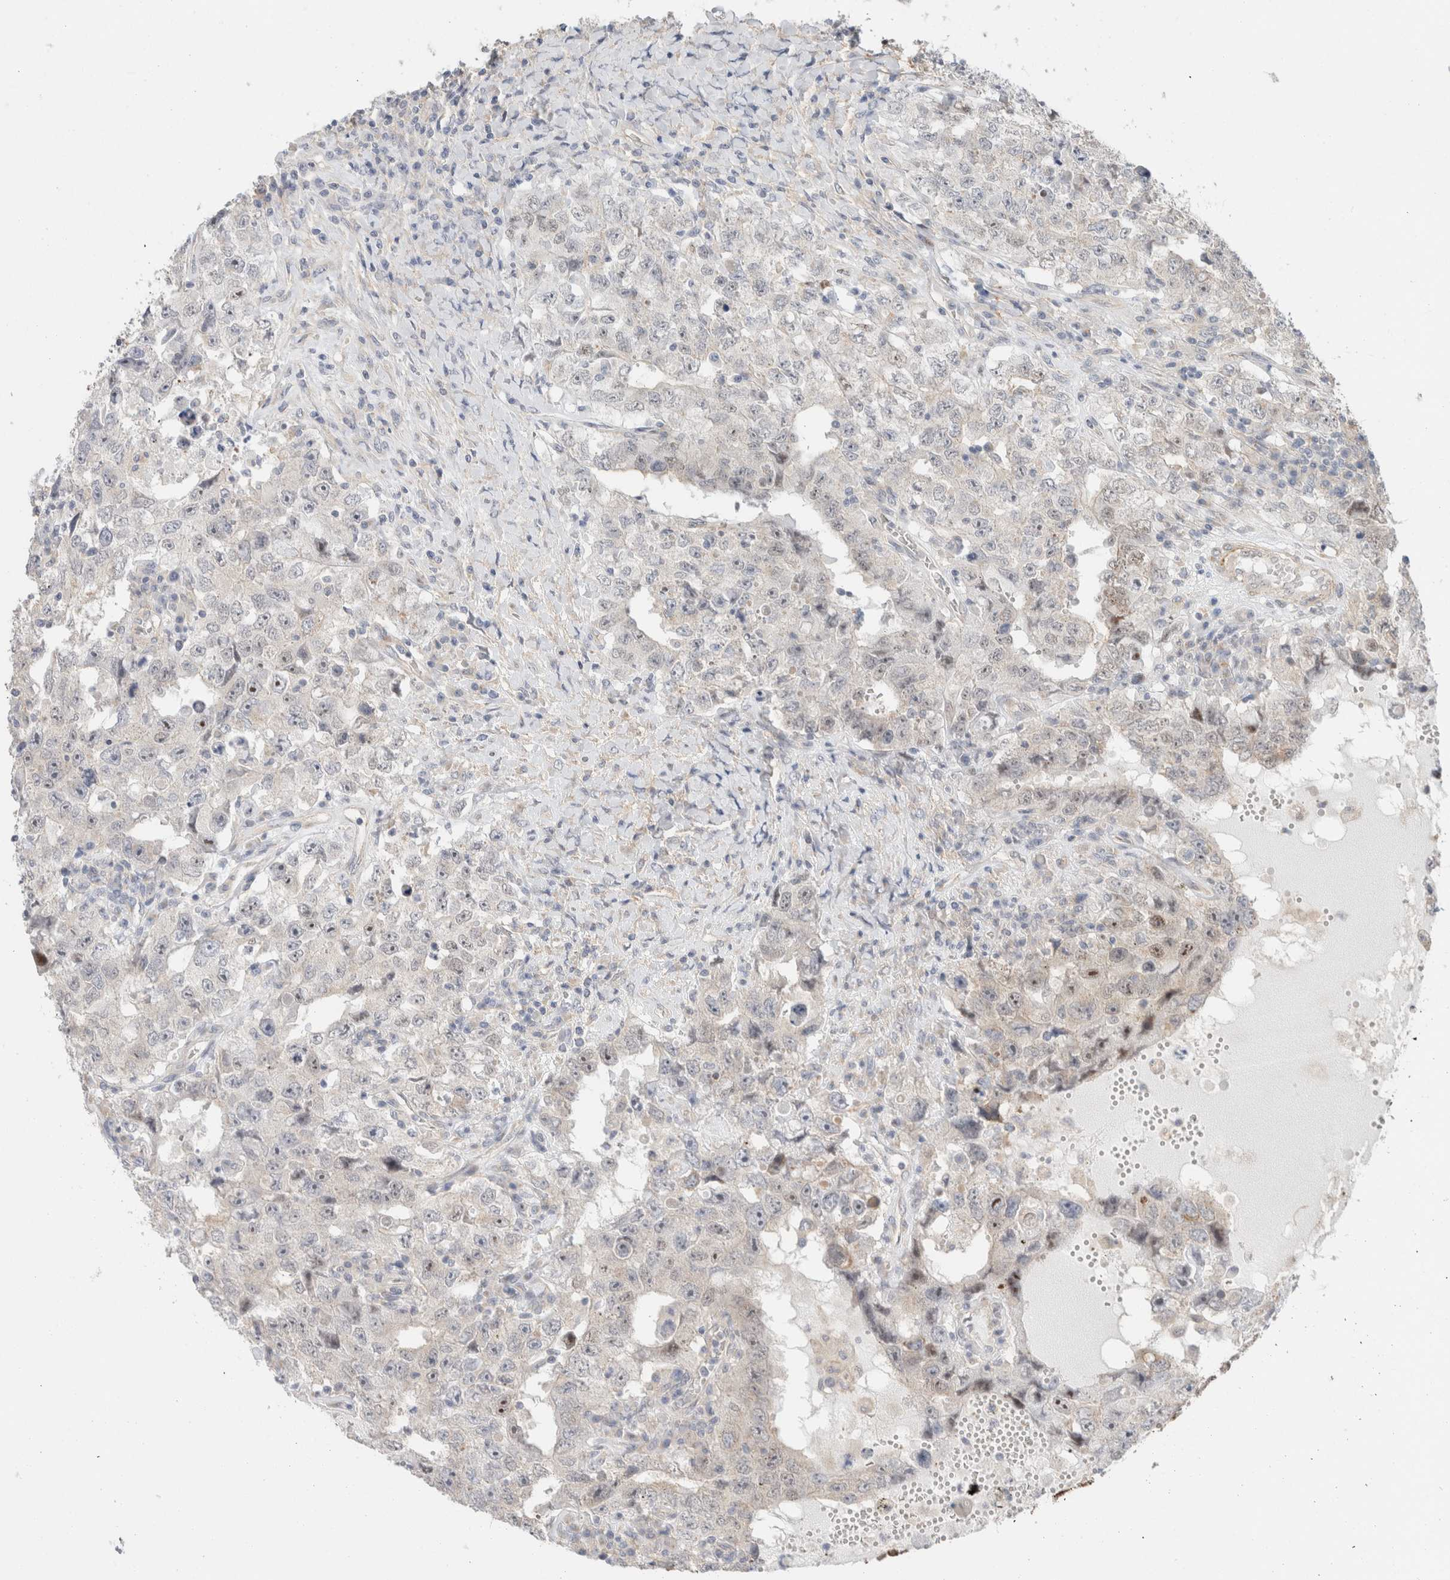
{"staining": {"intensity": "weak", "quantity": "<25%", "location": "nuclear"}, "tissue": "testis cancer", "cell_type": "Tumor cells", "image_type": "cancer", "snomed": [{"axis": "morphology", "description": "Carcinoma, Embryonal, NOS"}, {"axis": "topography", "description": "Testis"}], "caption": "A histopathology image of testis embryonal carcinoma stained for a protein demonstrates no brown staining in tumor cells. (Stains: DAB (3,3'-diaminobenzidine) IHC with hematoxylin counter stain, Microscopy: brightfield microscopy at high magnification).", "gene": "ID3", "patient": {"sex": "male", "age": 26}}